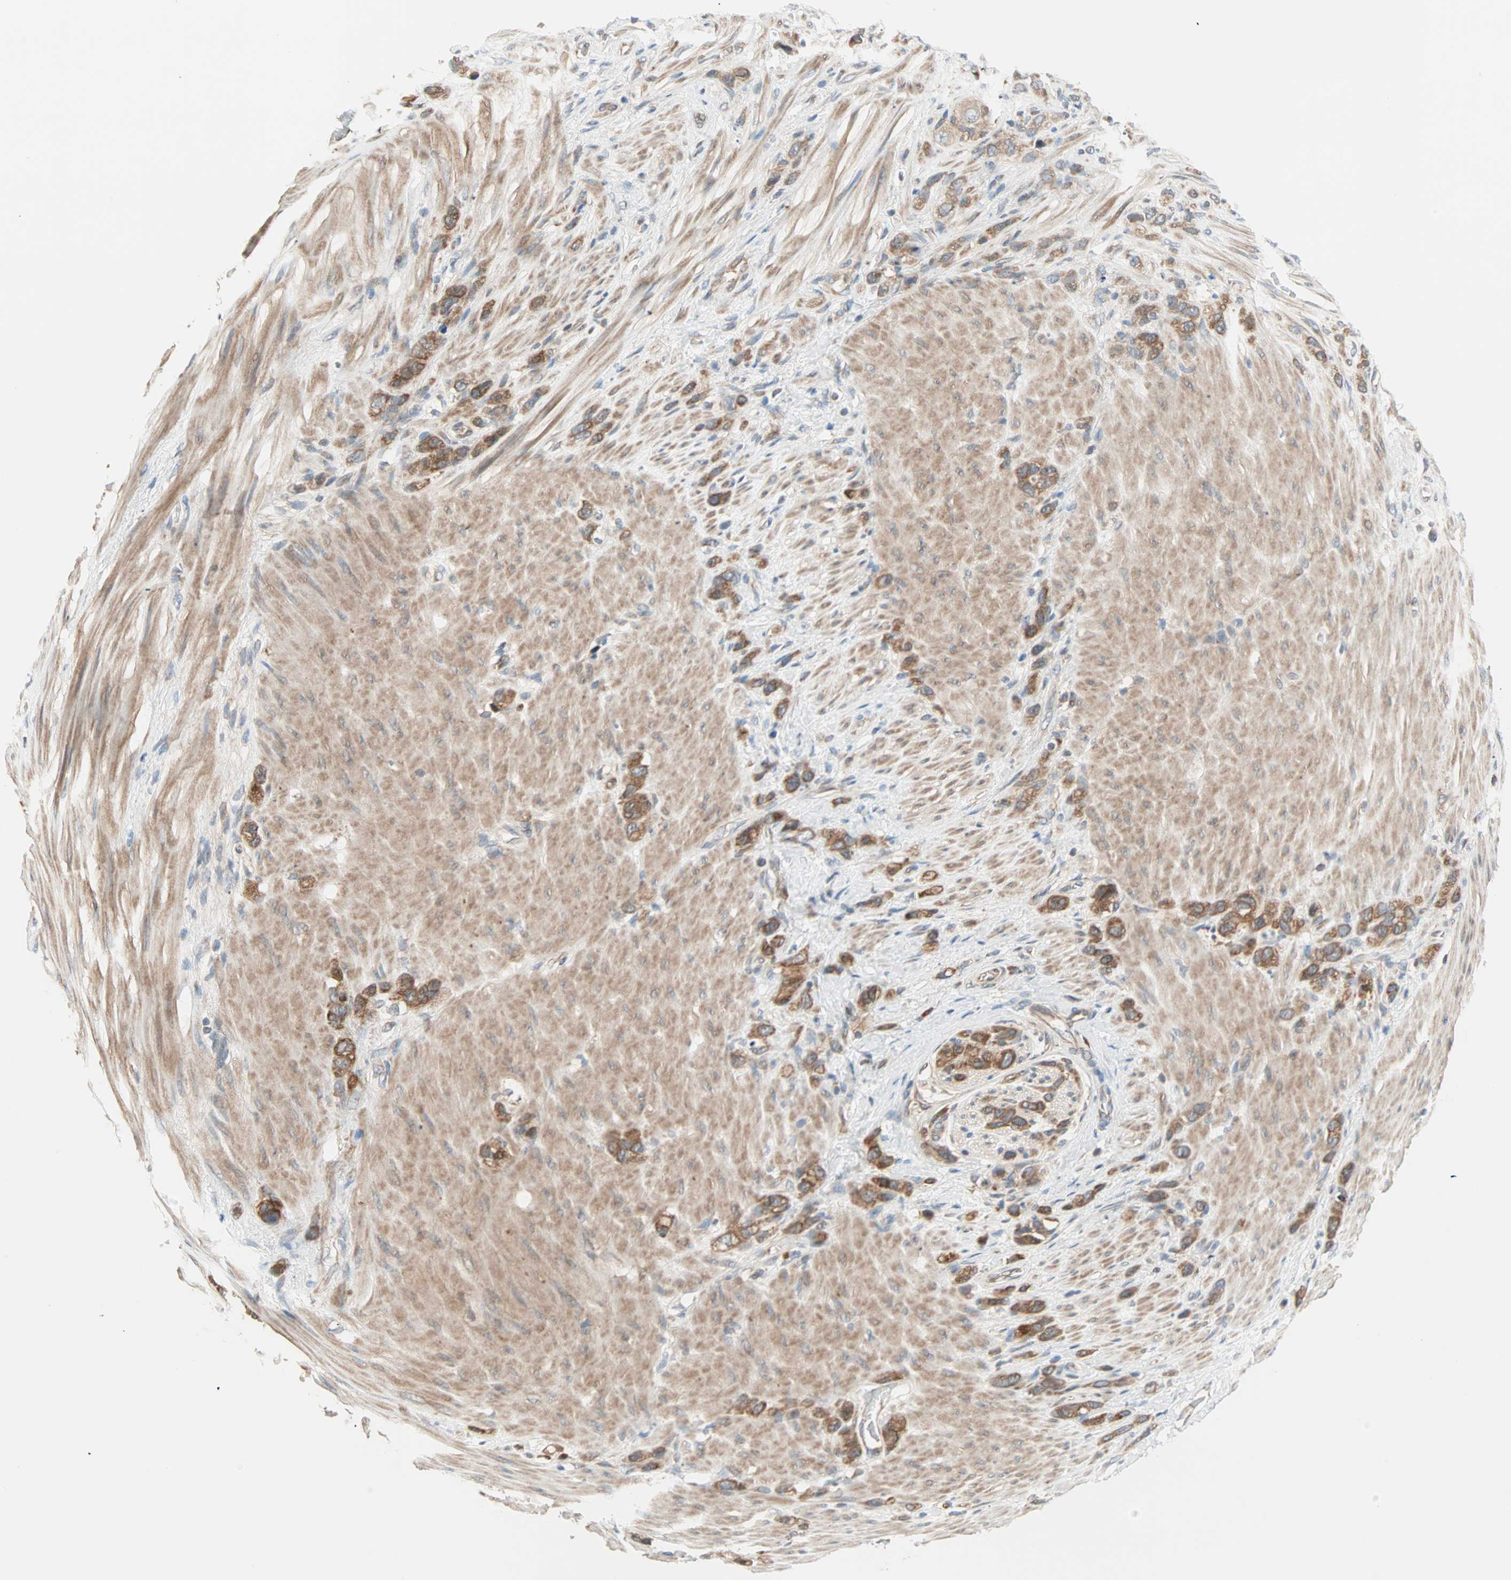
{"staining": {"intensity": "moderate", "quantity": ">75%", "location": "cytoplasmic/membranous"}, "tissue": "stomach cancer", "cell_type": "Tumor cells", "image_type": "cancer", "snomed": [{"axis": "morphology", "description": "Normal tissue, NOS"}, {"axis": "morphology", "description": "Adenocarcinoma, NOS"}, {"axis": "morphology", "description": "Adenocarcinoma, High grade"}, {"axis": "topography", "description": "Stomach, upper"}, {"axis": "topography", "description": "Stomach"}], "caption": "Protein analysis of stomach cancer (adenocarcinoma (high-grade)) tissue exhibits moderate cytoplasmic/membranous expression in approximately >75% of tumor cells.", "gene": "SAR1A", "patient": {"sex": "female", "age": 65}}